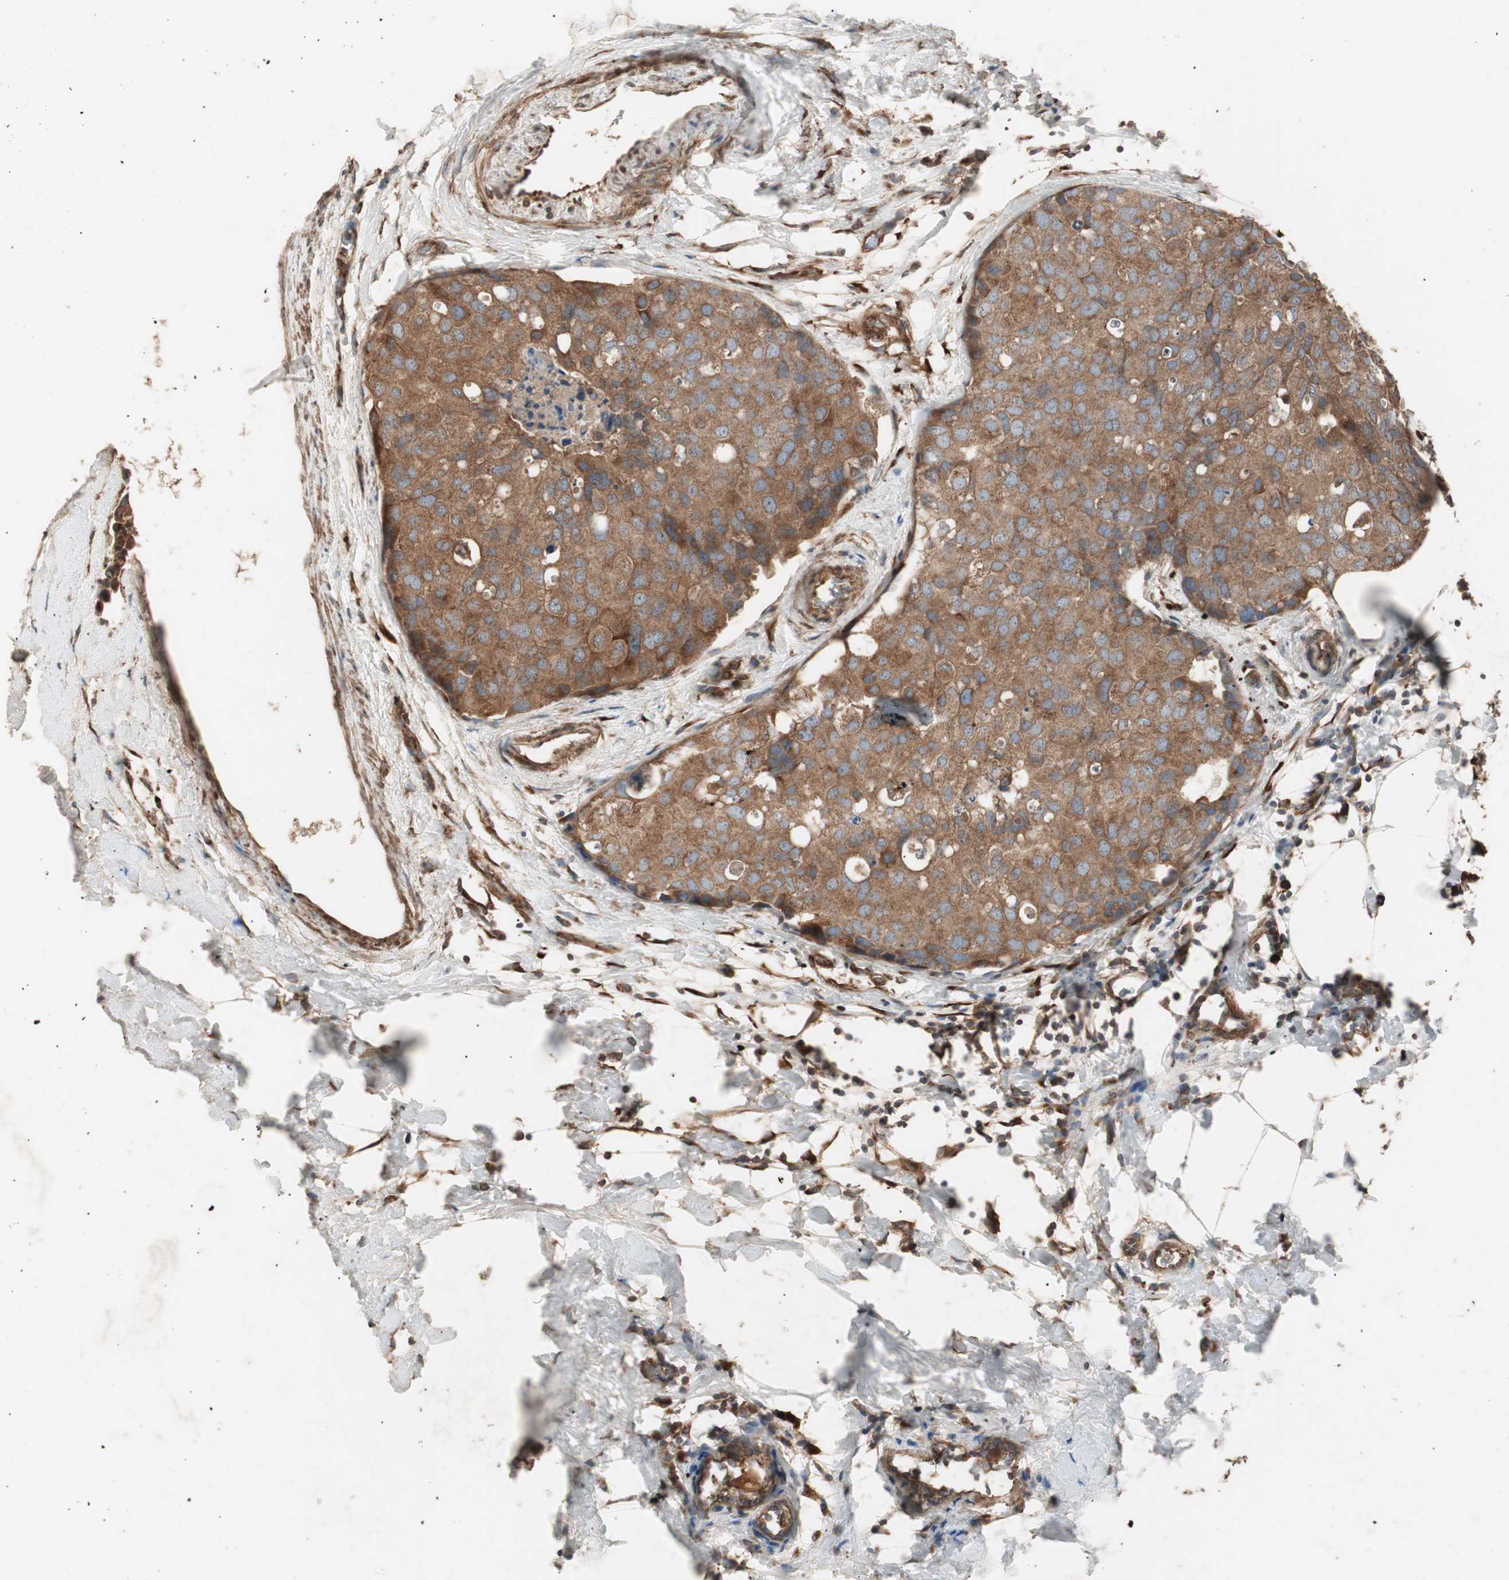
{"staining": {"intensity": "moderate", "quantity": ">75%", "location": "cytoplasmic/membranous"}, "tissue": "breast cancer", "cell_type": "Tumor cells", "image_type": "cancer", "snomed": [{"axis": "morphology", "description": "Normal tissue, NOS"}, {"axis": "morphology", "description": "Duct carcinoma"}, {"axis": "topography", "description": "Breast"}], "caption": "High-magnification brightfield microscopy of breast cancer (invasive ductal carcinoma) stained with DAB (brown) and counterstained with hematoxylin (blue). tumor cells exhibit moderate cytoplasmic/membranous staining is appreciated in approximately>75% of cells. The staining is performed using DAB (3,3'-diaminobenzidine) brown chromogen to label protein expression. The nuclei are counter-stained blue using hematoxylin.", "gene": "LZTS1", "patient": {"sex": "female", "age": 50}}